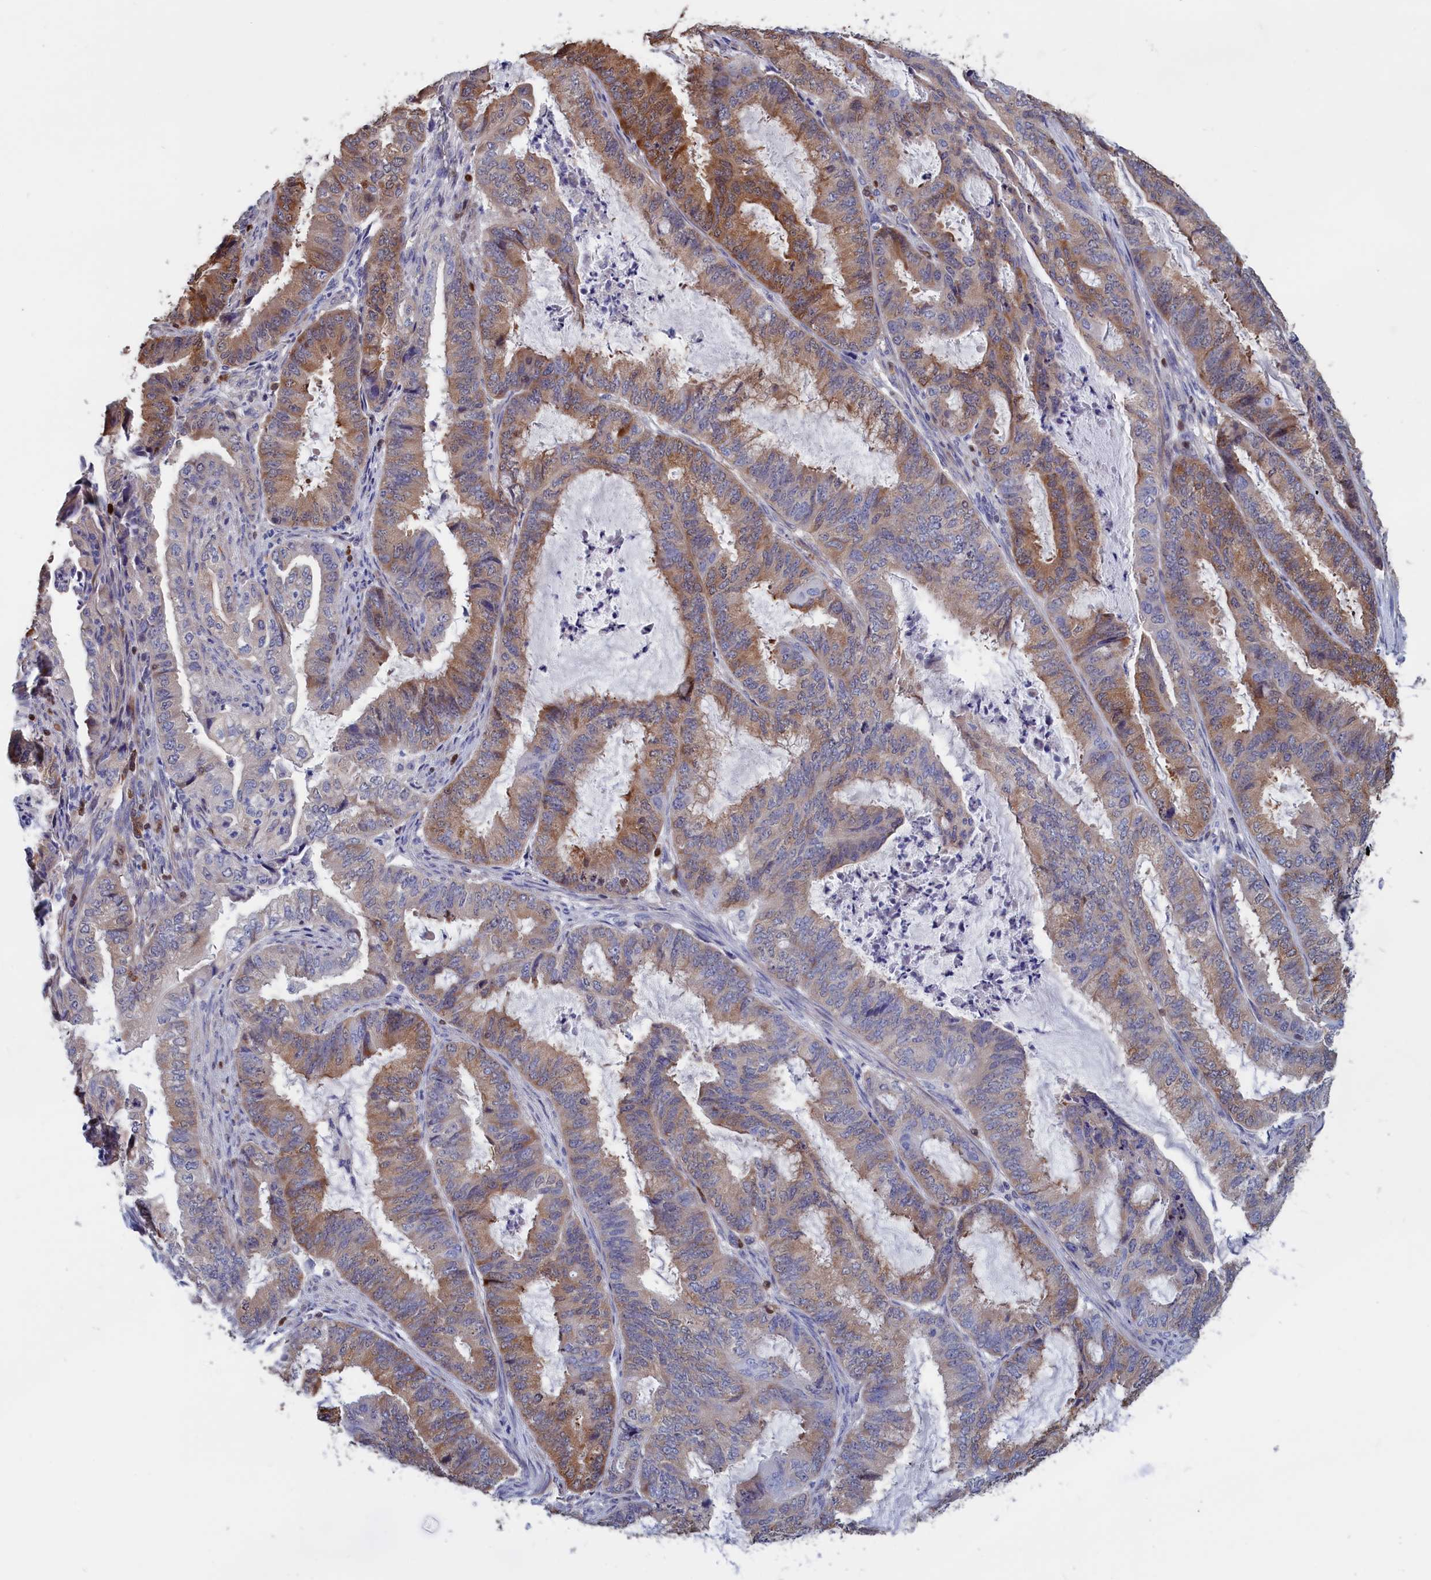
{"staining": {"intensity": "moderate", "quantity": "<25%", "location": "cytoplasmic/membranous"}, "tissue": "endometrial cancer", "cell_type": "Tumor cells", "image_type": "cancer", "snomed": [{"axis": "morphology", "description": "Adenocarcinoma, NOS"}, {"axis": "topography", "description": "Endometrium"}], "caption": "A micrograph of adenocarcinoma (endometrial) stained for a protein demonstrates moderate cytoplasmic/membranous brown staining in tumor cells. (brown staining indicates protein expression, while blue staining denotes nuclei).", "gene": "CRIP1", "patient": {"sex": "female", "age": 51}}